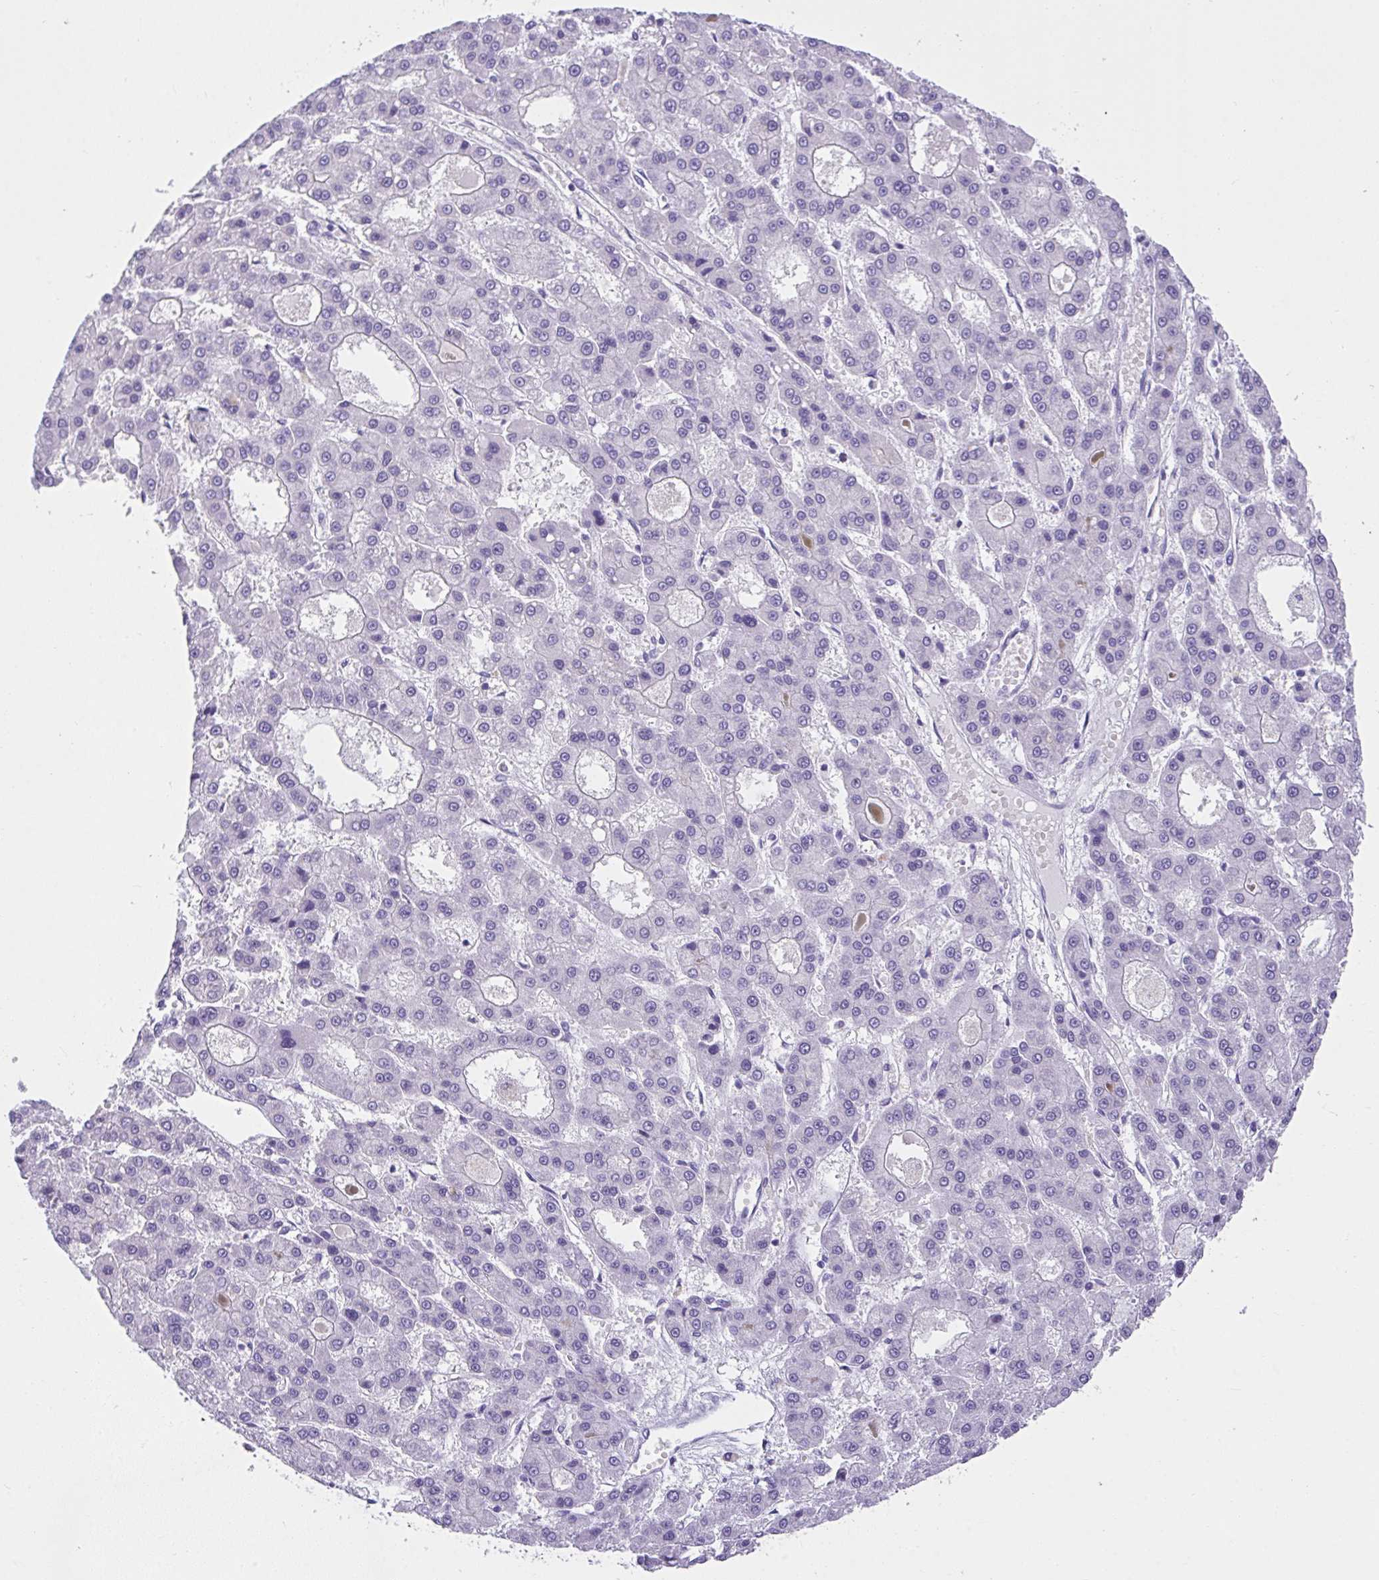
{"staining": {"intensity": "negative", "quantity": "none", "location": "none"}, "tissue": "liver cancer", "cell_type": "Tumor cells", "image_type": "cancer", "snomed": [{"axis": "morphology", "description": "Carcinoma, Hepatocellular, NOS"}, {"axis": "topography", "description": "Liver"}], "caption": "Immunohistochemical staining of human liver cancer shows no significant expression in tumor cells.", "gene": "AVIL", "patient": {"sex": "male", "age": 70}}